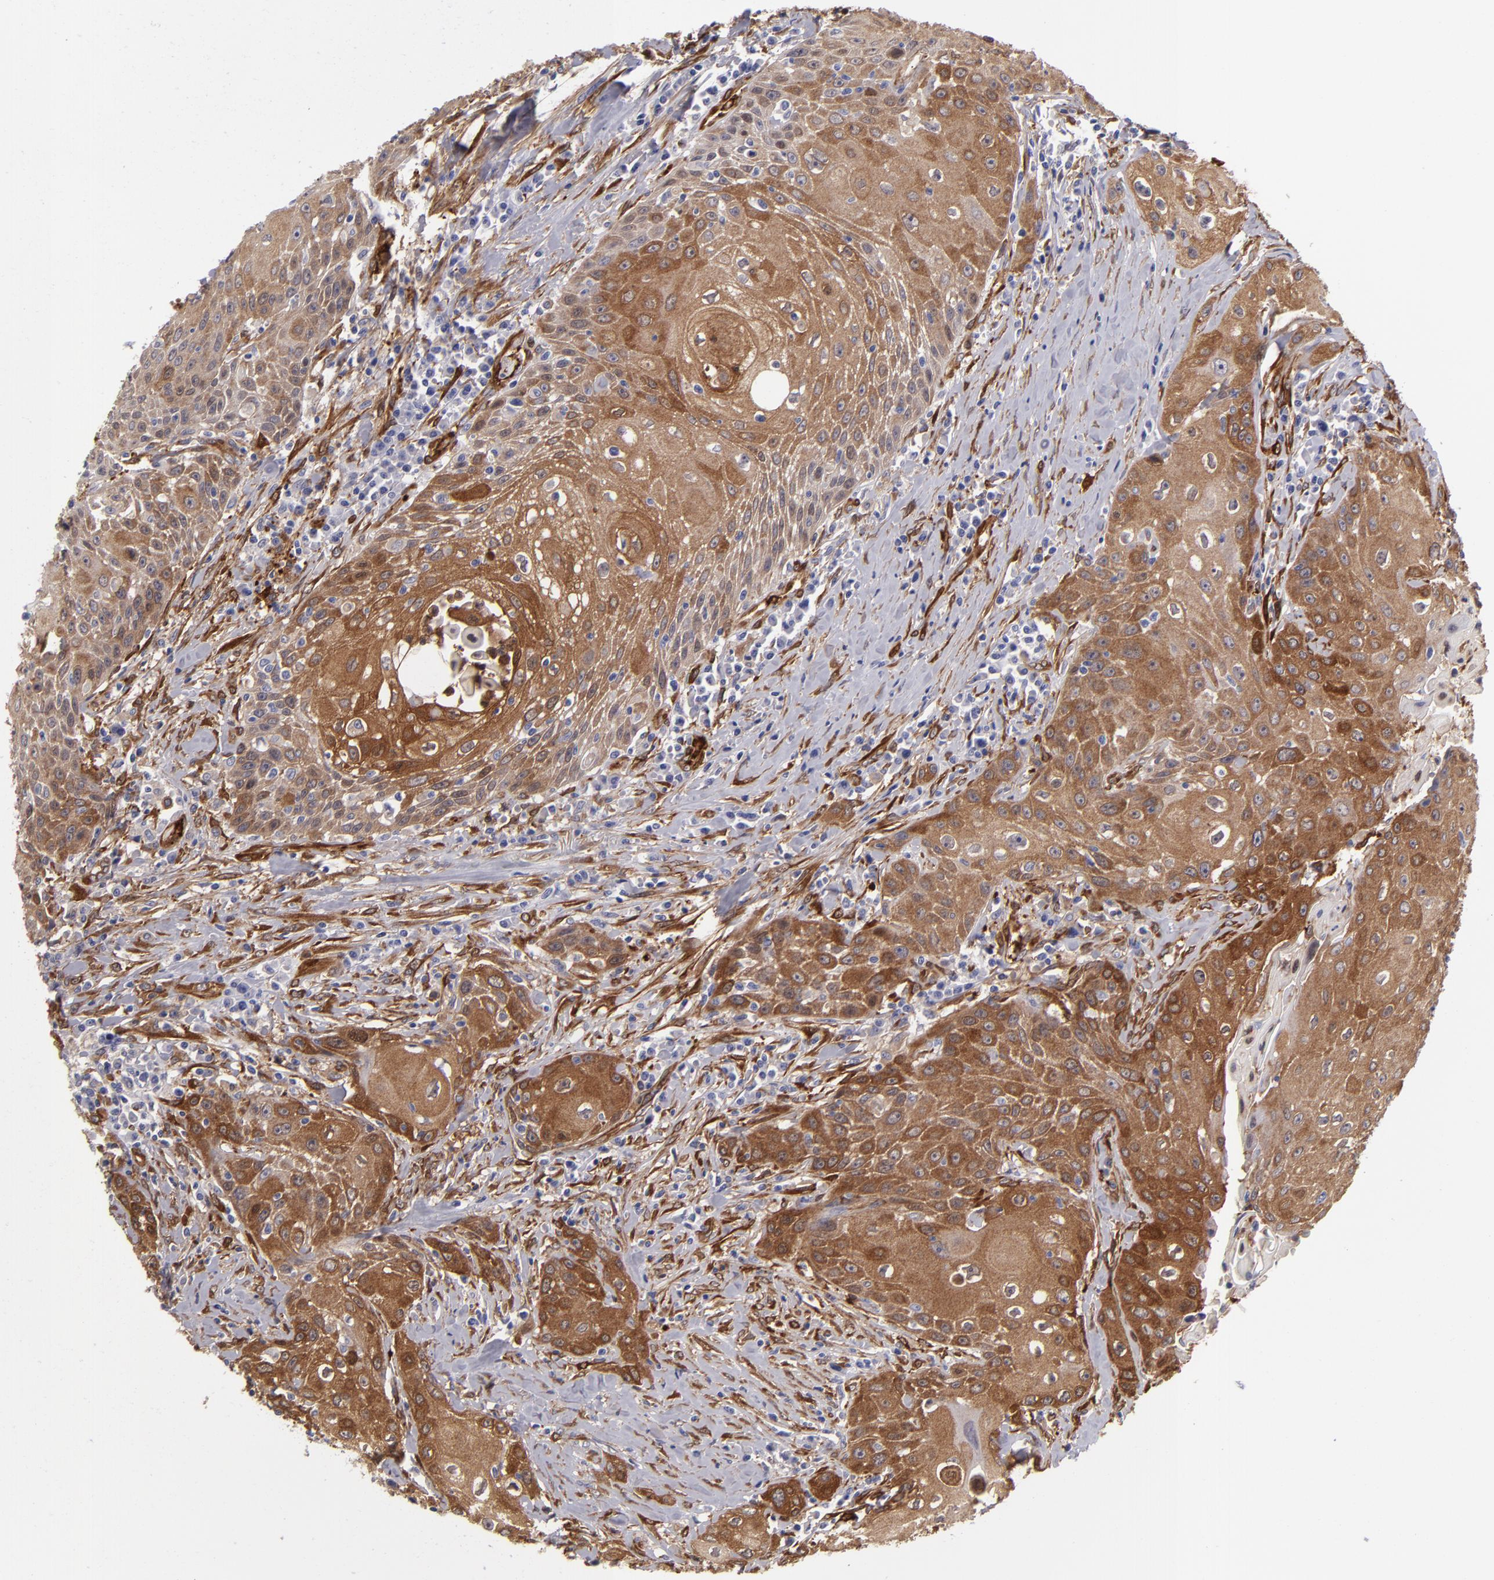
{"staining": {"intensity": "moderate", "quantity": ">75%", "location": "cytoplasmic/membranous"}, "tissue": "head and neck cancer", "cell_type": "Tumor cells", "image_type": "cancer", "snomed": [{"axis": "morphology", "description": "Squamous cell carcinoma, NOS"}, {"axis": "topography", "description": "Oral tissue"}, {"axis": "topography", "description": "Head-Neck"}], "caption": "An image of head and neck cancer stained for a protein reveals moderate cytoplasmic/membranous brown staining in tumor cells.", "gene": "VCL", "patient": {"sex": "female", "age": 82}}